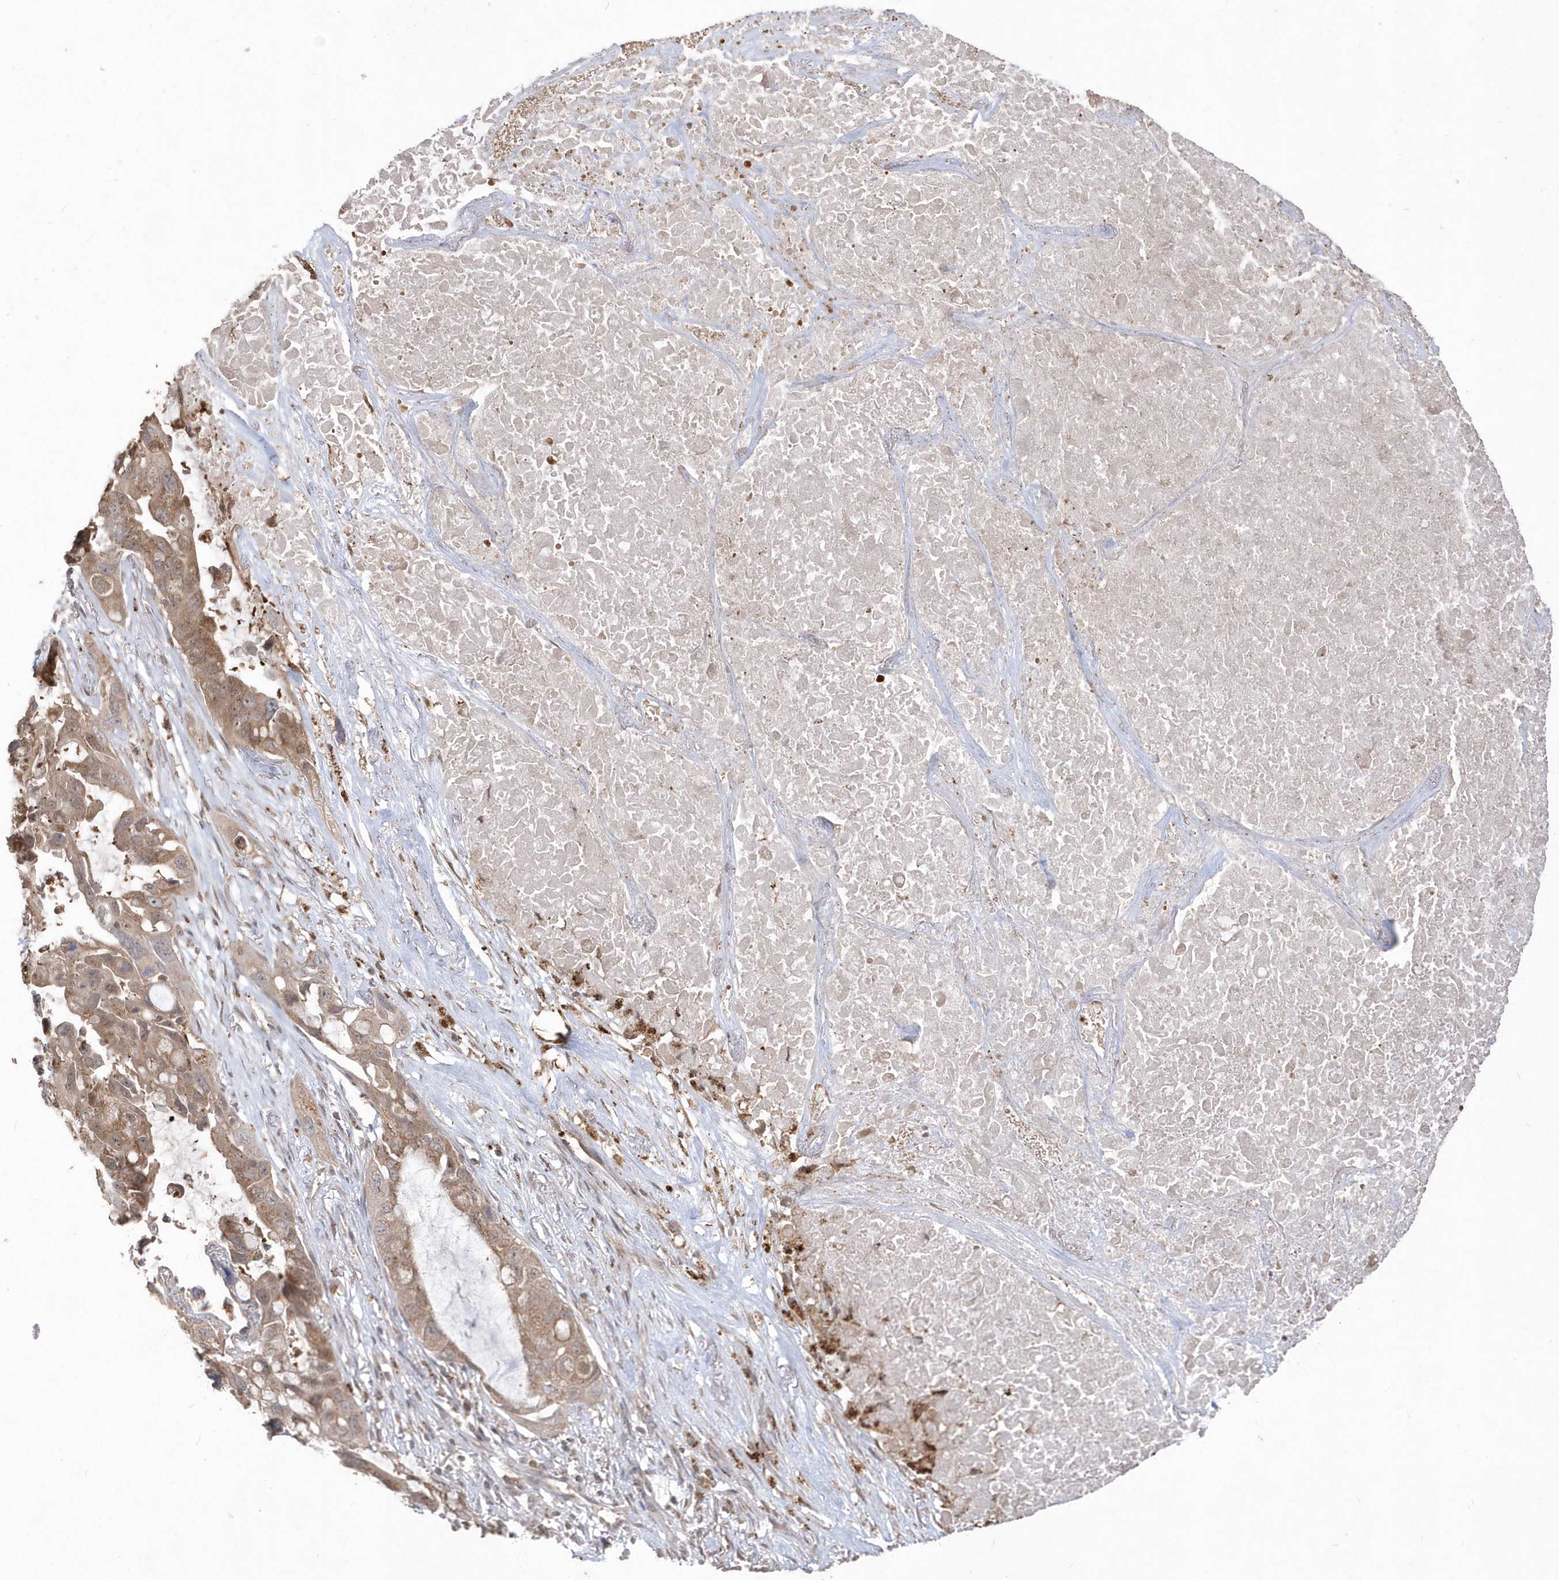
{"staining": {"intensity": "moderate", "quantity": ">75%", "location": "cytoplasmic/membranous"}, "tissue": "lung cancer", "cell_type": "Tumor cells", "image_type": "cancer", "snomed": [{"axis": "morphology", "description": "Squamous cell carcinoma, NOS"}, {"axis": "topography", "description": "Lung"}], "caption": "There is medium levels of moderate cytoplasmic/membranous staining in tumor cells of lung cancer, as demonstrated by immunohistochemical staining (brown color).", "gene": "GEMIN6", "patient": {"sex": "female", "age": 73}}